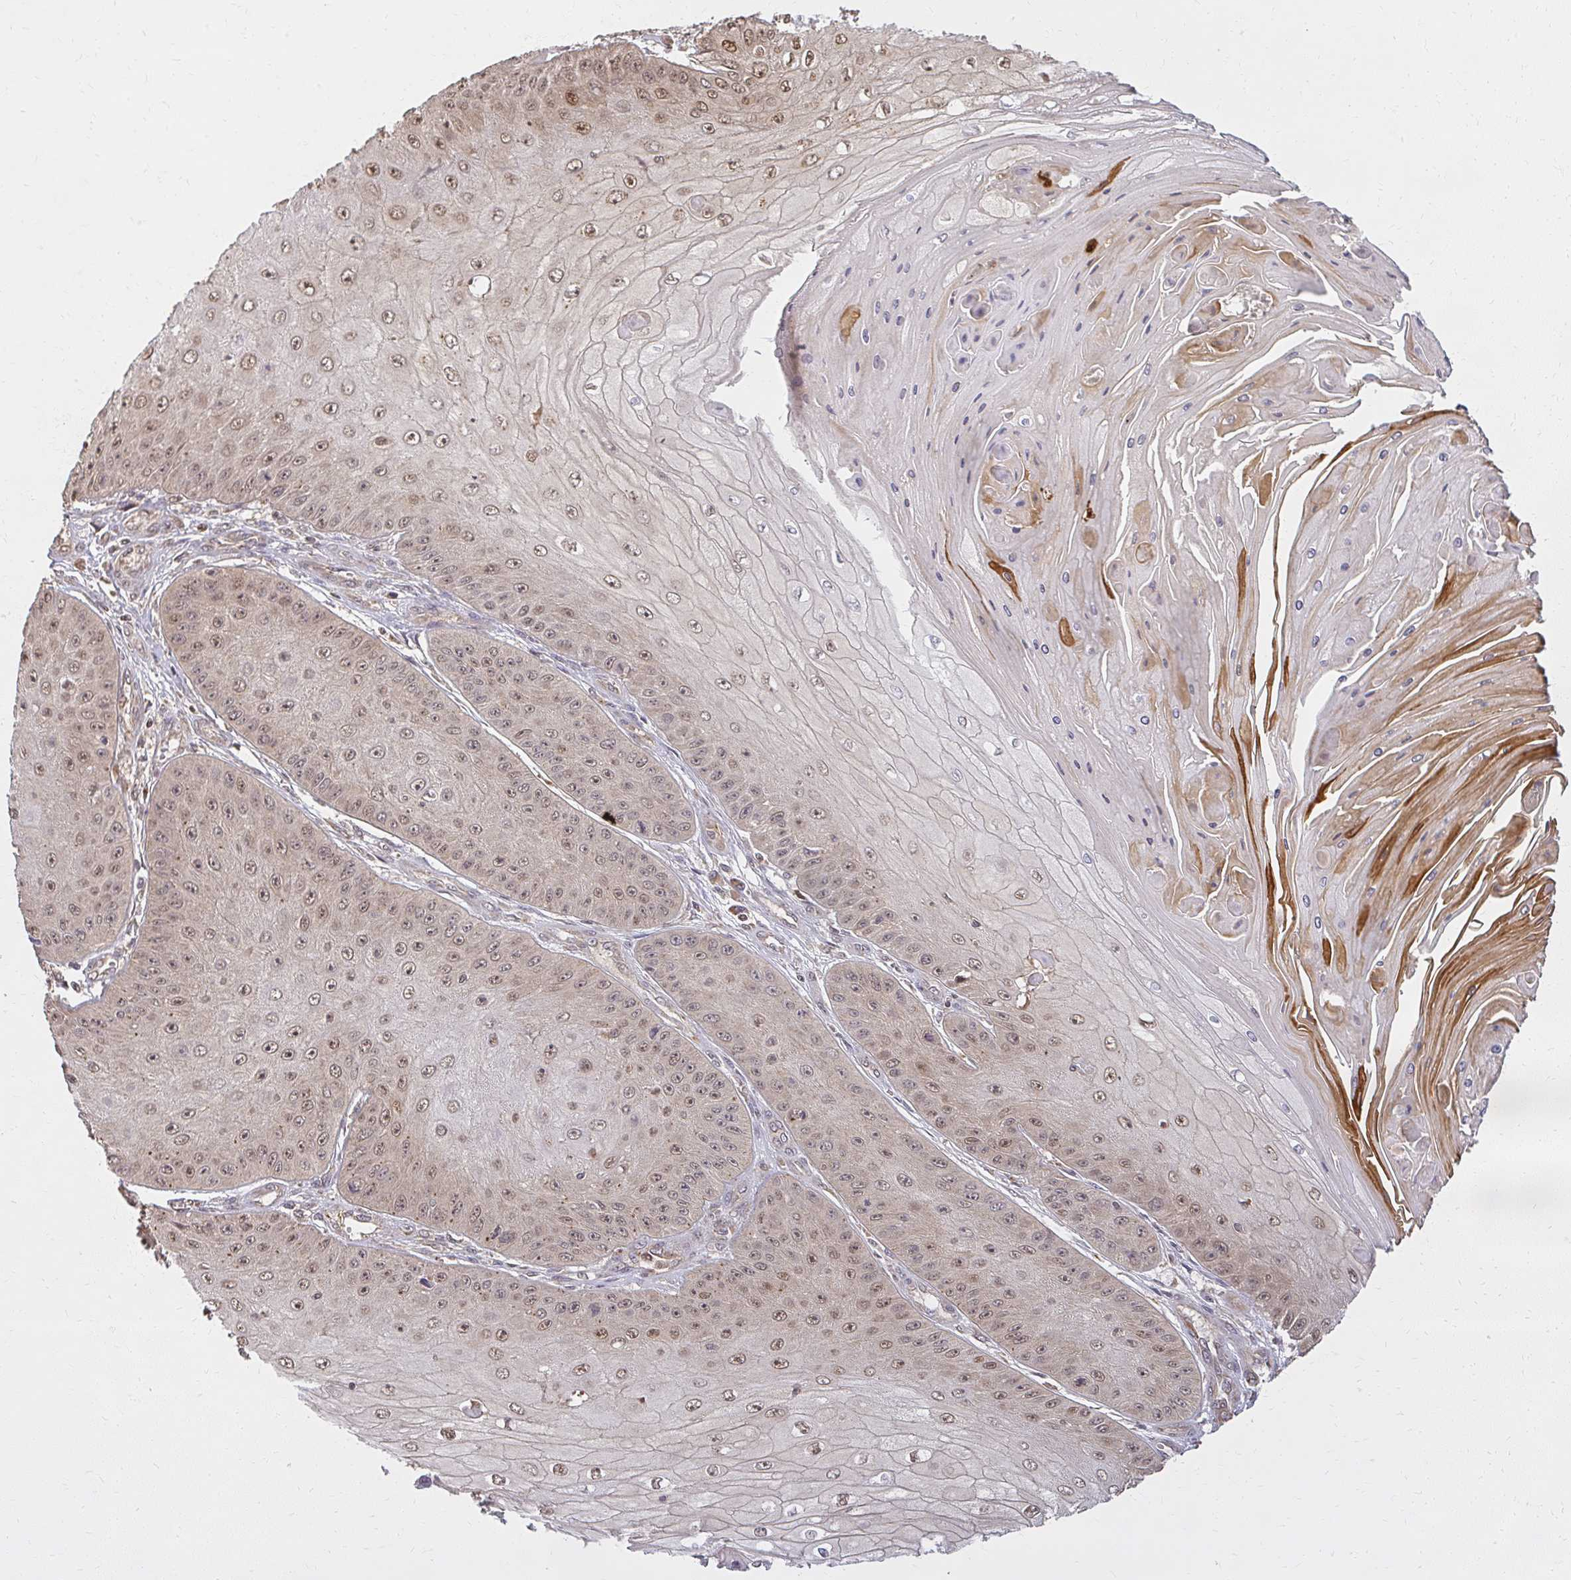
{"staining": {"intensity": "moderate", "quantity": "25%-75%", "location": "cytoplasmic/membranous,nuclear"}, "tissue": "skin cancer", "cell_type": "Tumor cells", "image_type": "cancer", "snomed": [{"axis": "morphology", "description": "Squamous cell carcinoma, NOS"}, {"axis": "topography", "description": "Skin"}], "caption": "Immunohistochemical staining of human skin cancer reveals medium levels of moderate cytoplasmic/membranous and nuclear positivity in approximately 25%-75% of tumor cells.", "gene": "LARS2", "patient": {"sex": "male", "age": 70}}